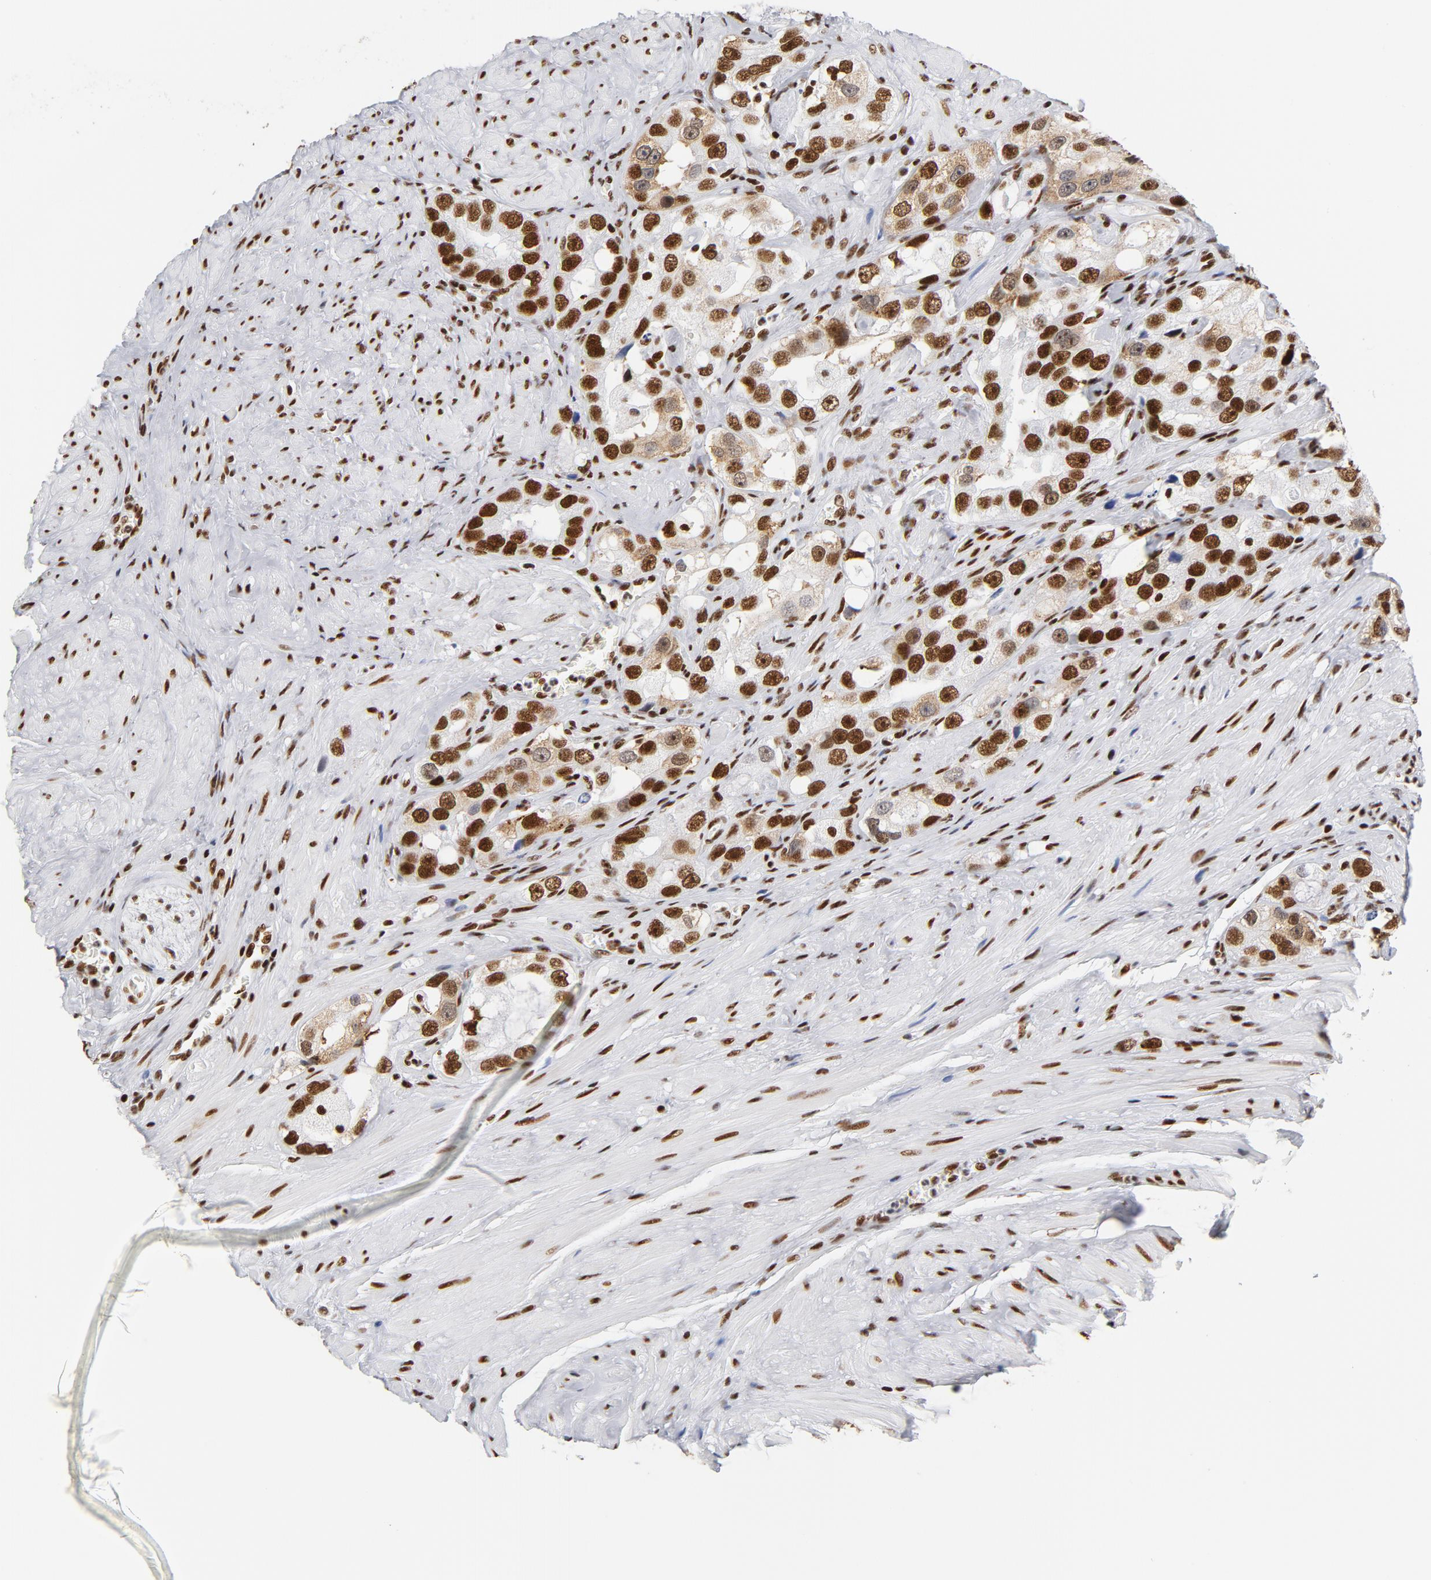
{"staining": {"intensity": "strong", "quantity": ">75%", "location": "nuclear"}, "tissue": "prostate cancer", "cell_type": "Tumor cells", "image_type": "cancer", "snomed": [{"axis": "morphology", "description": "Adenocarcinoma, High grade"}, {"axis": "topography", "description": "Prostate"}], "caption": "Strong nuclear expression is identified in approximately >75% of tumor cells in prostate adenocarcinoma (high-grade).", "gene": "XRCC5", "patient": {"sex": "male", "age": 63}}